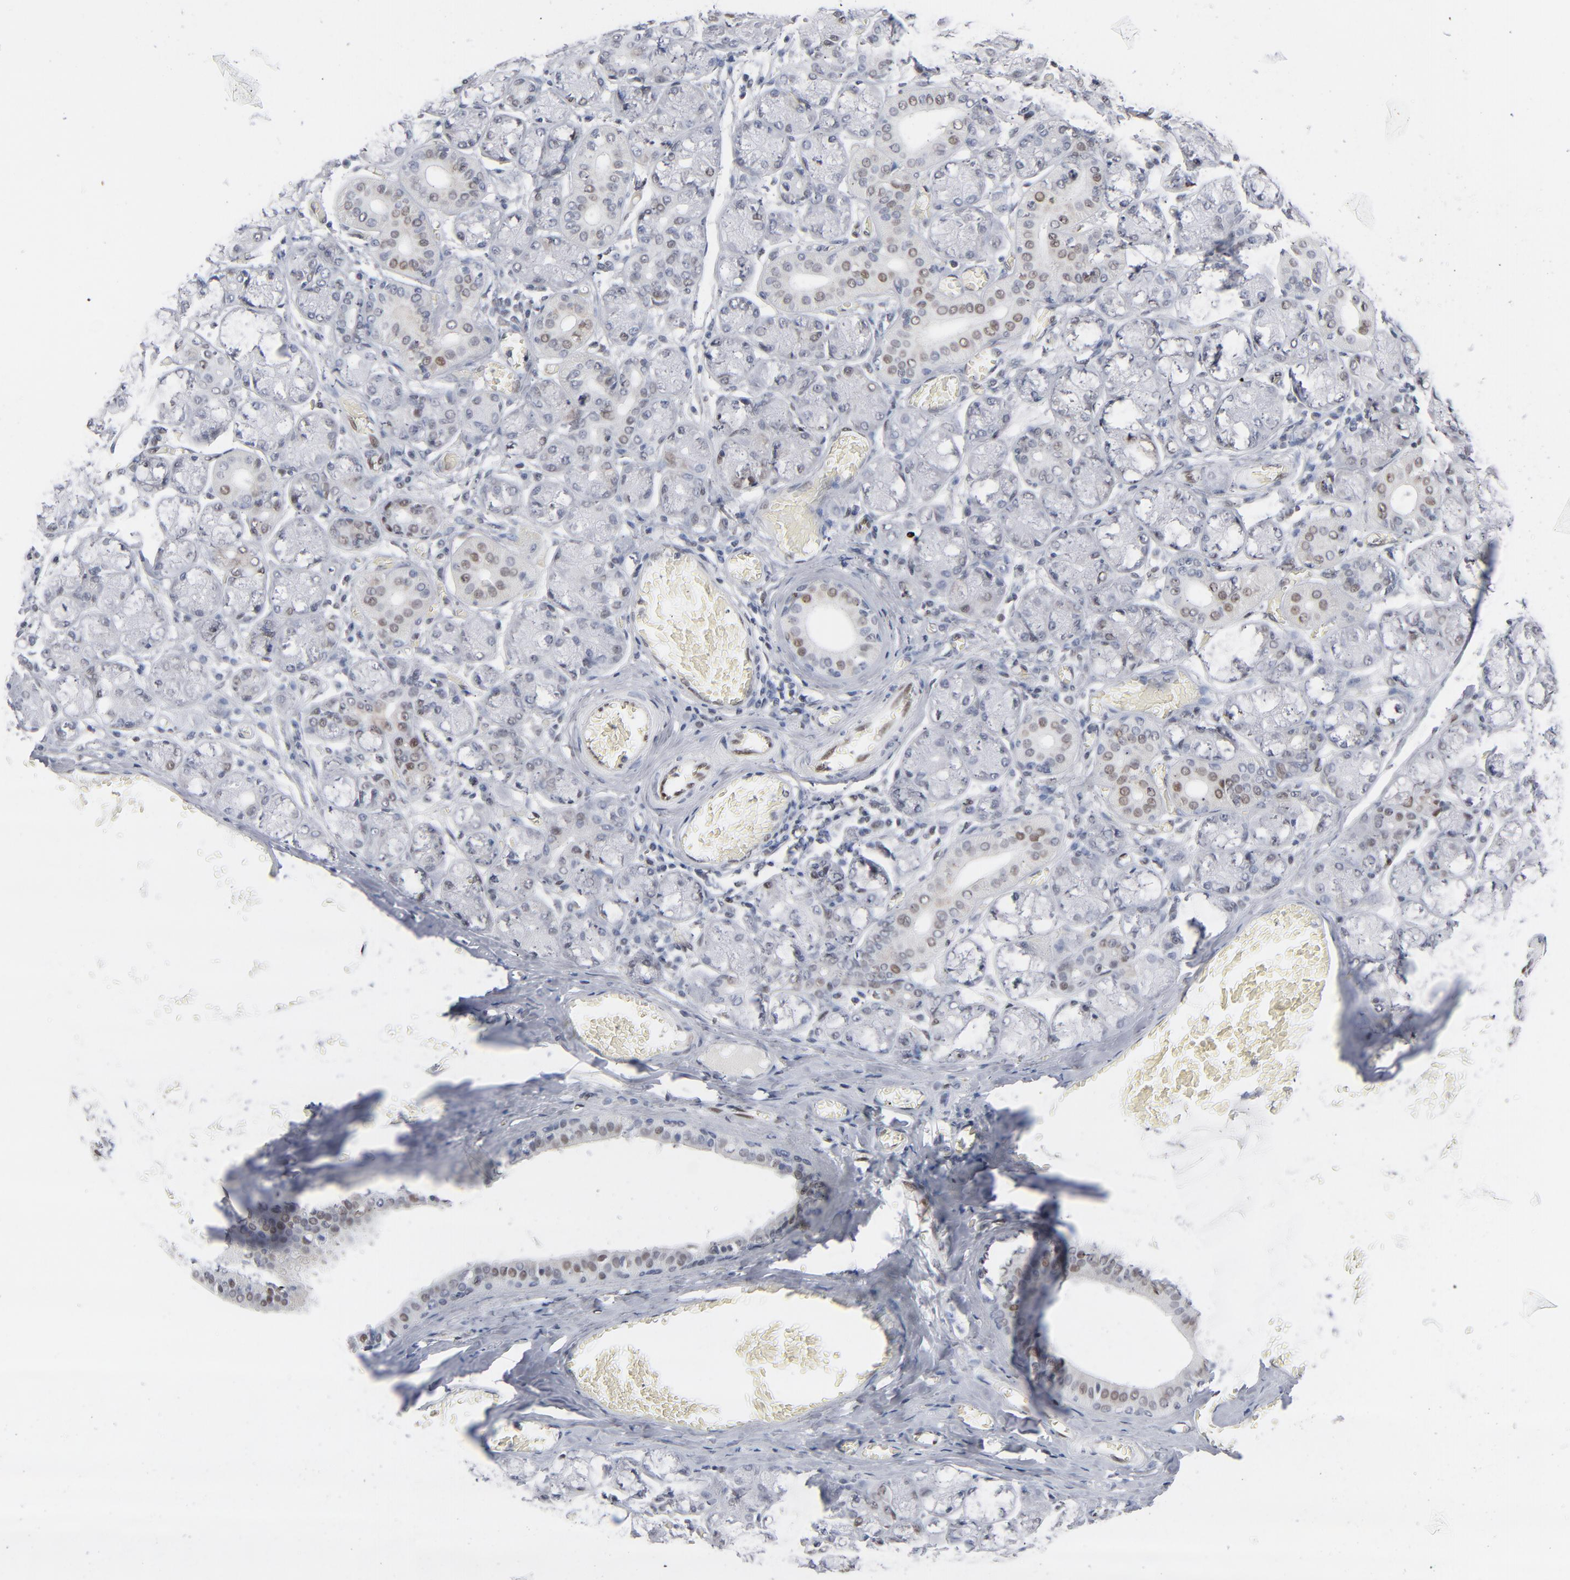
{"staining": {"intensity": "weak", "quantity": "25%-75%", "location": "nuclear"}, "tissue": "salivary gland", "cell_type": "Glandular cells", "image_type": "normal", "snomed": [{"axis": "morphology", "description": "Normal tissue, NOS"}, {"axis": "topography", "description": "Salivary gland"}], "caption": "Immunohistochemistry image of benign salivary gland stained for a protein (brown), which exhibits low levels of weak nuclear staining in about 25%-75% of glandular cells.", "gene": "IRF9", "patient": {"sex": "female", "age": 24}}